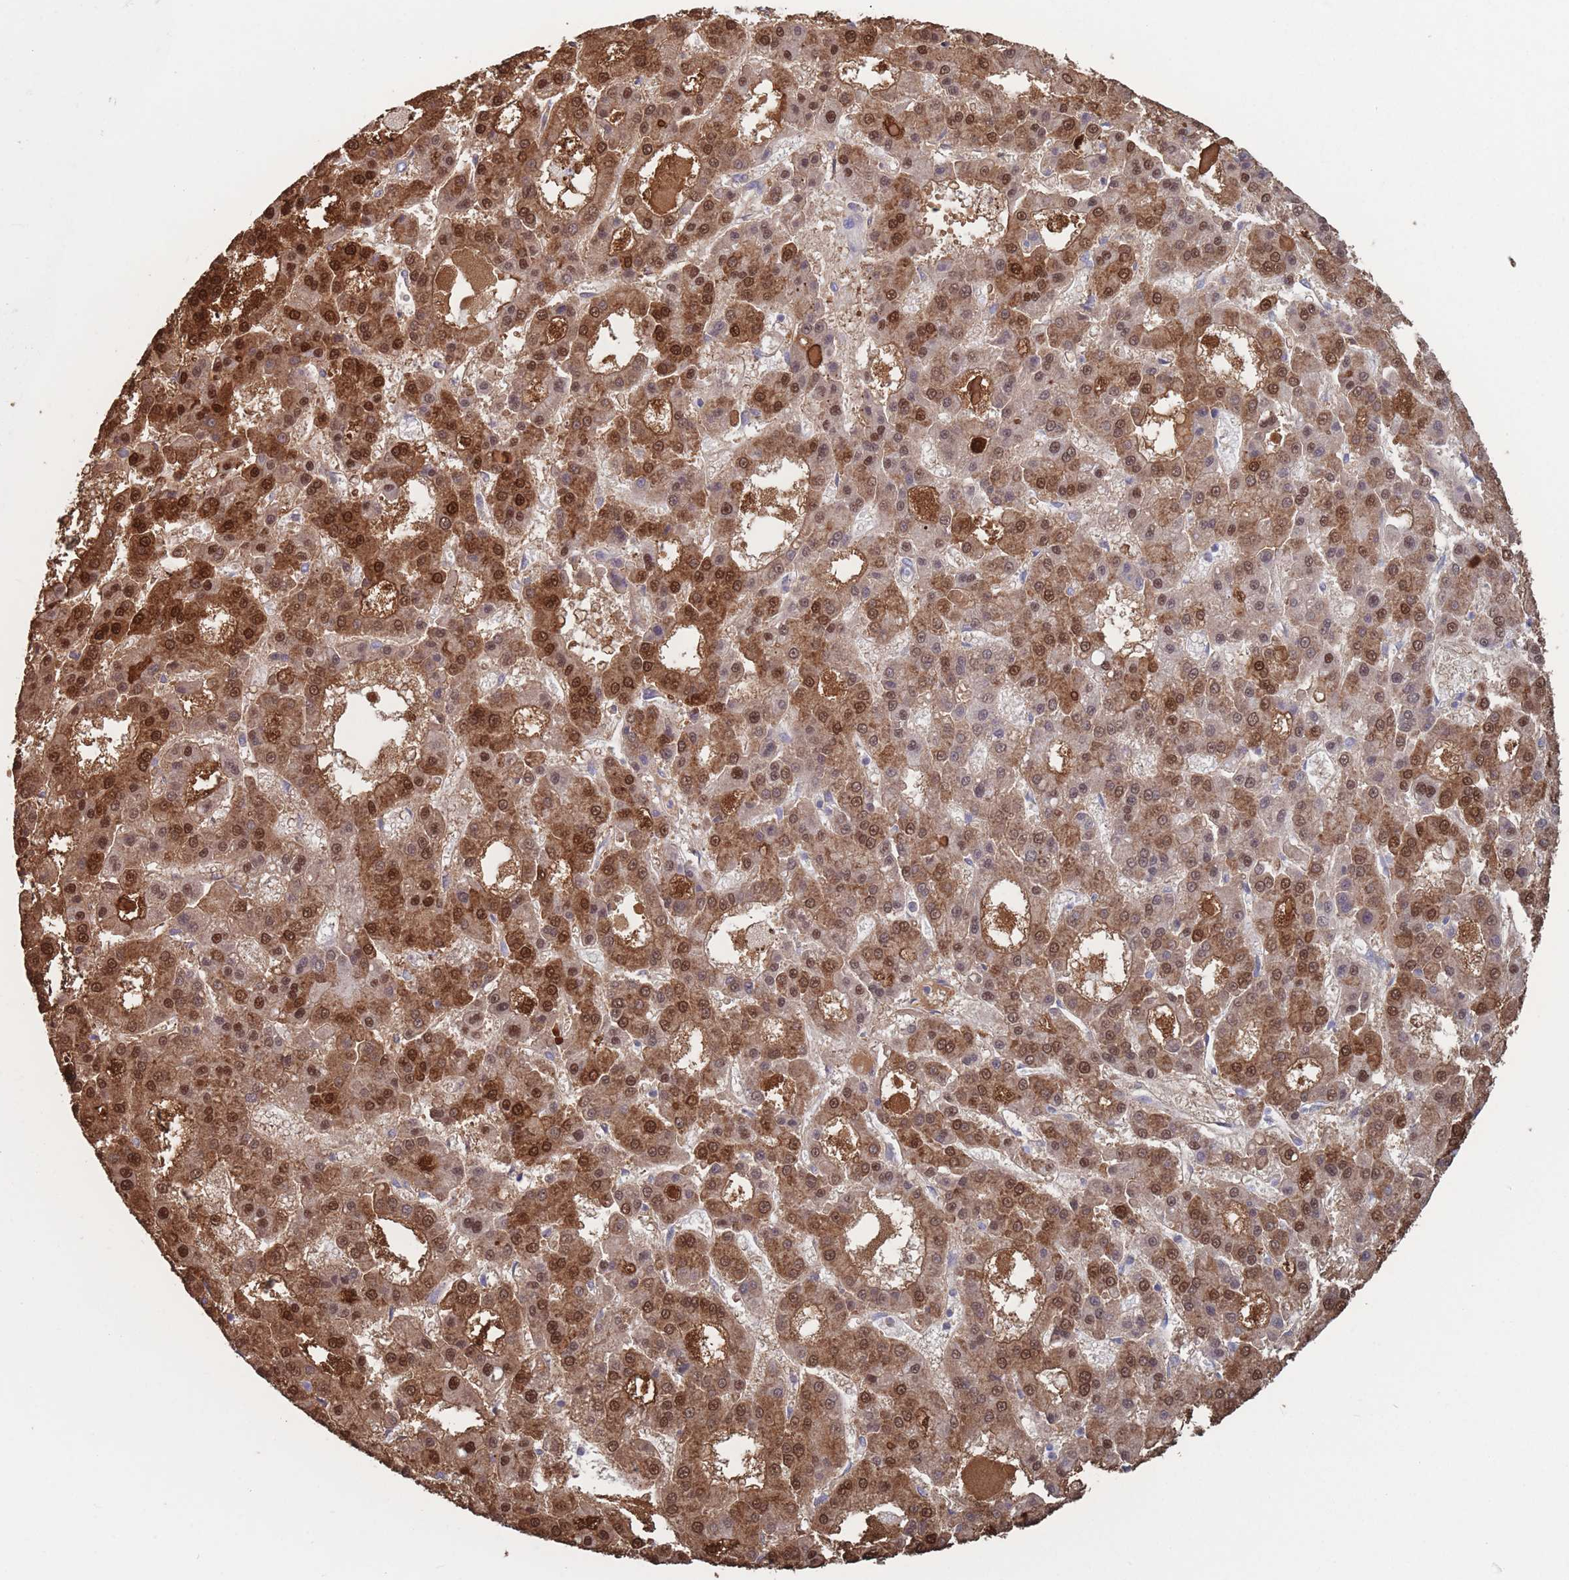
{"staining": {"intensity": "strong", "quantity": ">75%", "location": "cytoplasmic/membranous,nuclear"}, "tissue": "liver cancer", "cell_type": "Tumor cells", "image_type": "cancer", "snomed": [{"axis": "morphology", "description": "Carcinoma, Hepatocellular, NOS"}, {"axis": "topography", "description": "Liver"}], "caption": "Liver hepatocellular carcinoma was stained to show a protein in brown. There is high levels of strong cytoplasmic/membranous and nuclear positivity in approximately >75% of tumor cells.", "gene": "ADH1A", "patient": {"sex": "male", "age": 70}}